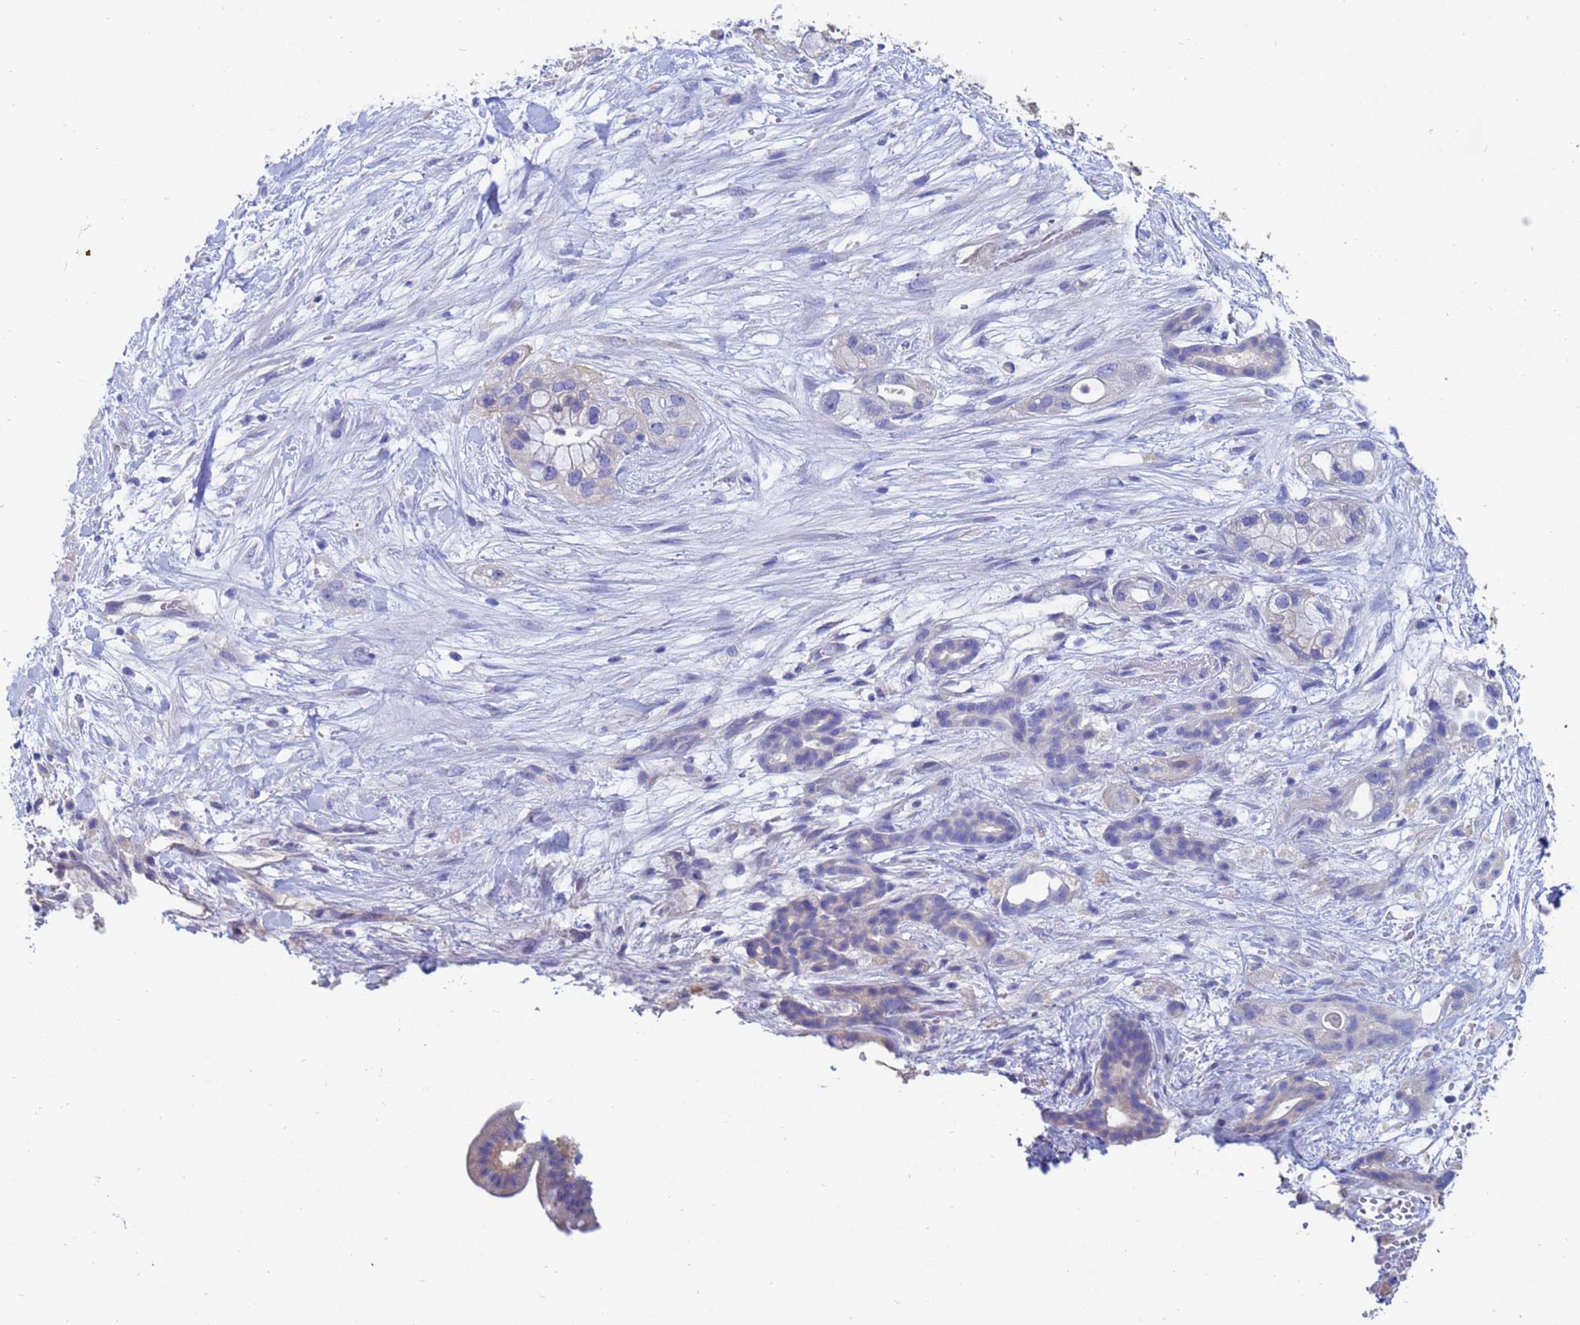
{"staining": {"intensity": "negative", "quantity": "none", "location": "none"}, "tissue": "pancreatic cancer", "cell_type": "Tumor cells", "image_type": "cancer", "snomed": [{"axis": "morphology", "description": "Adenocarcinoma, NOS"}, {"axis": "topography", "description": "Pancreas"}], "caption": "Micrograph shows no significant protein expression in tumor cells of pancreatic cancer.", "gene": "UBE2O", "patient": {"sex": "male", "age": 44}}